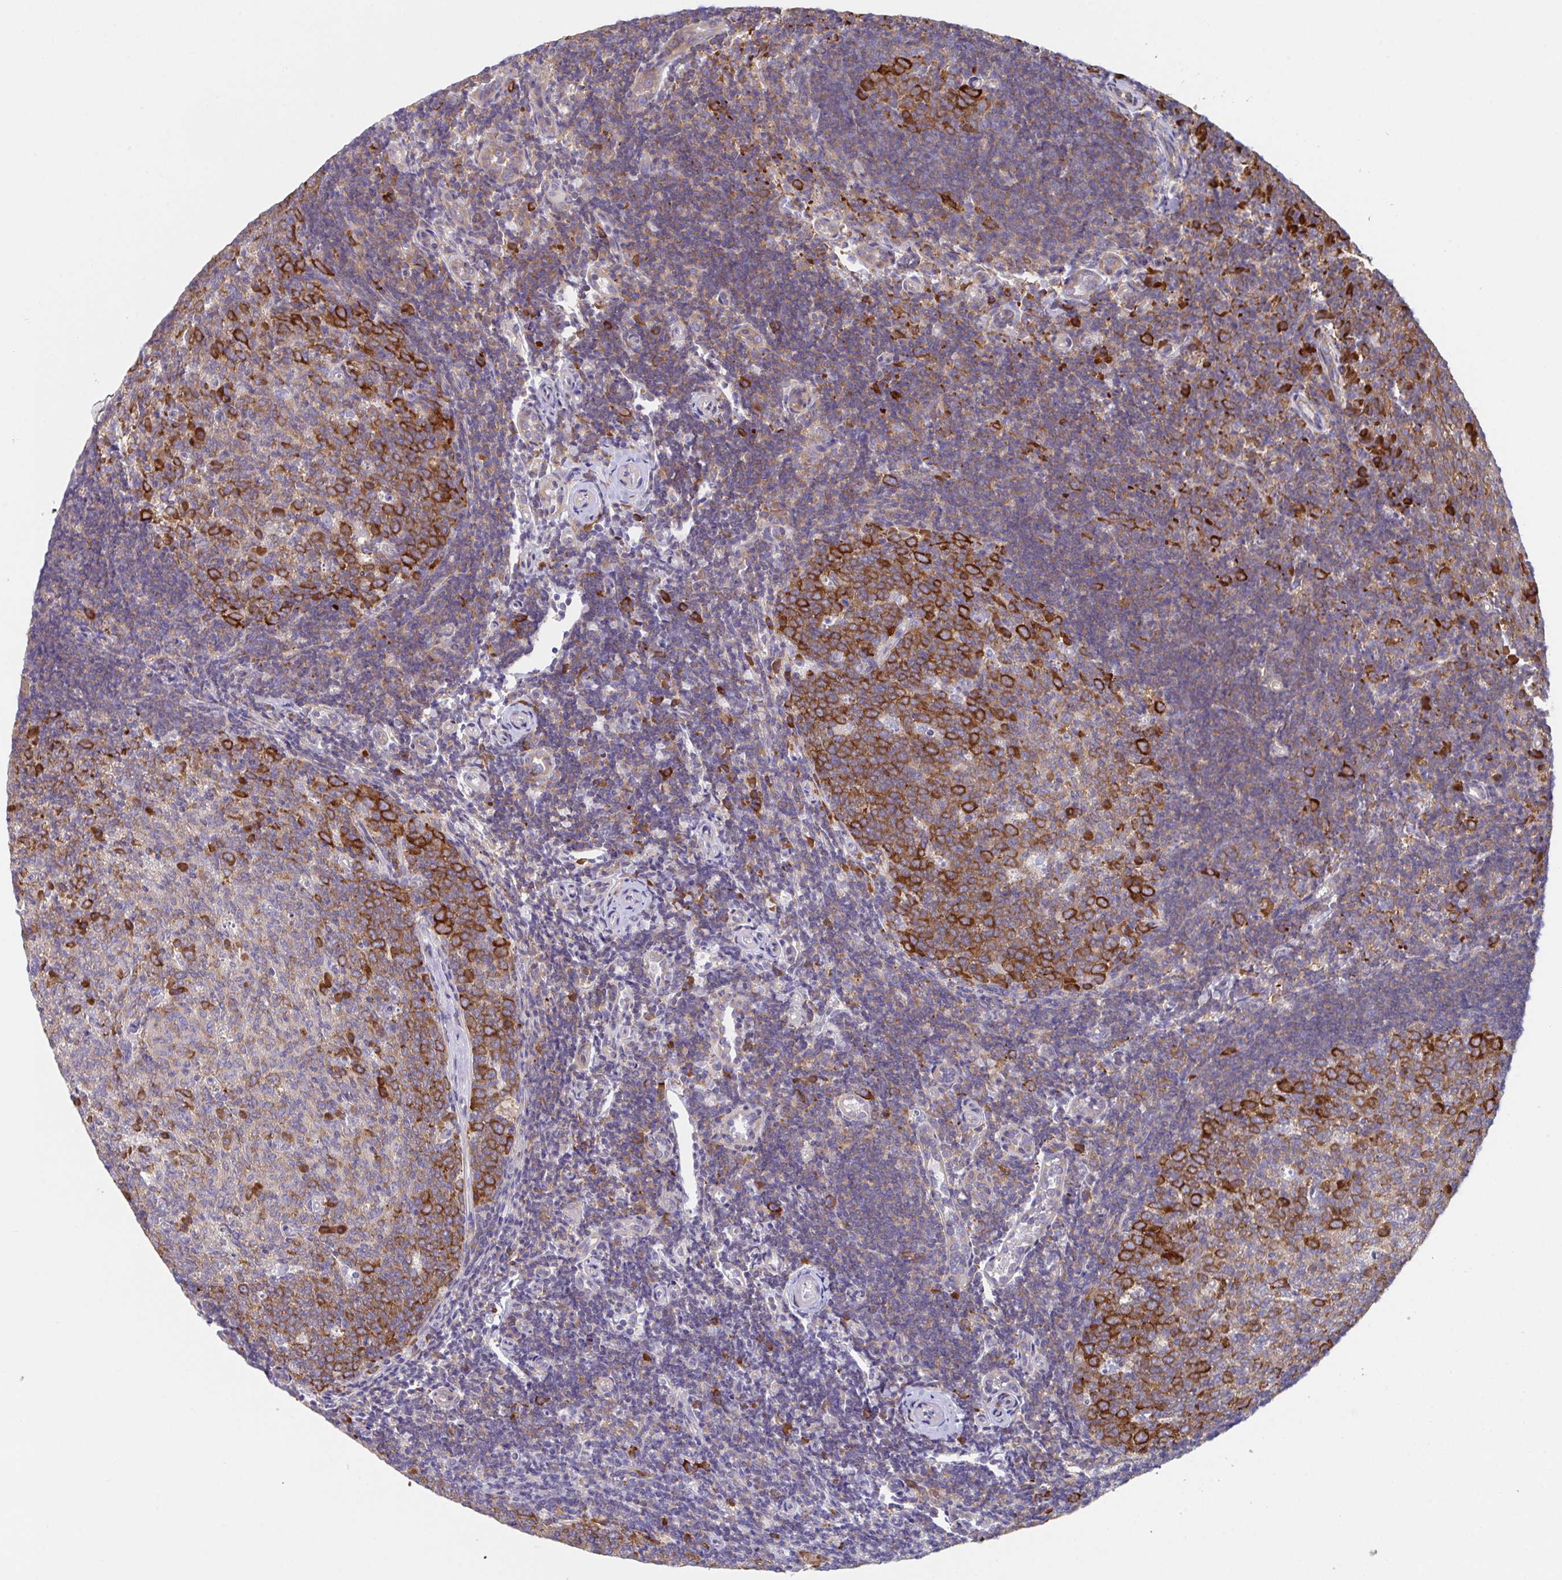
{"staining": {"intensity": "strong", "quantity": "25%-75%", "location": "cytoplasmic/membranous"}, "tissue": "tonsil", "cell_type": "Germinal center cells", "image_type": "normal", "snomed": [{"axis": "morphology", "description": "Normal tissue, NOS"}, {"axis": "topography", "description": "Tonsil"}], "caption": "Germinal center cells demonstrate high levels of strong cytoplasmic/membranous staining in approximately 25%-75% of cells in unremarkable tonsil.", "gene": "YARS2", "patient": {"sex": "female", "age": 10}}